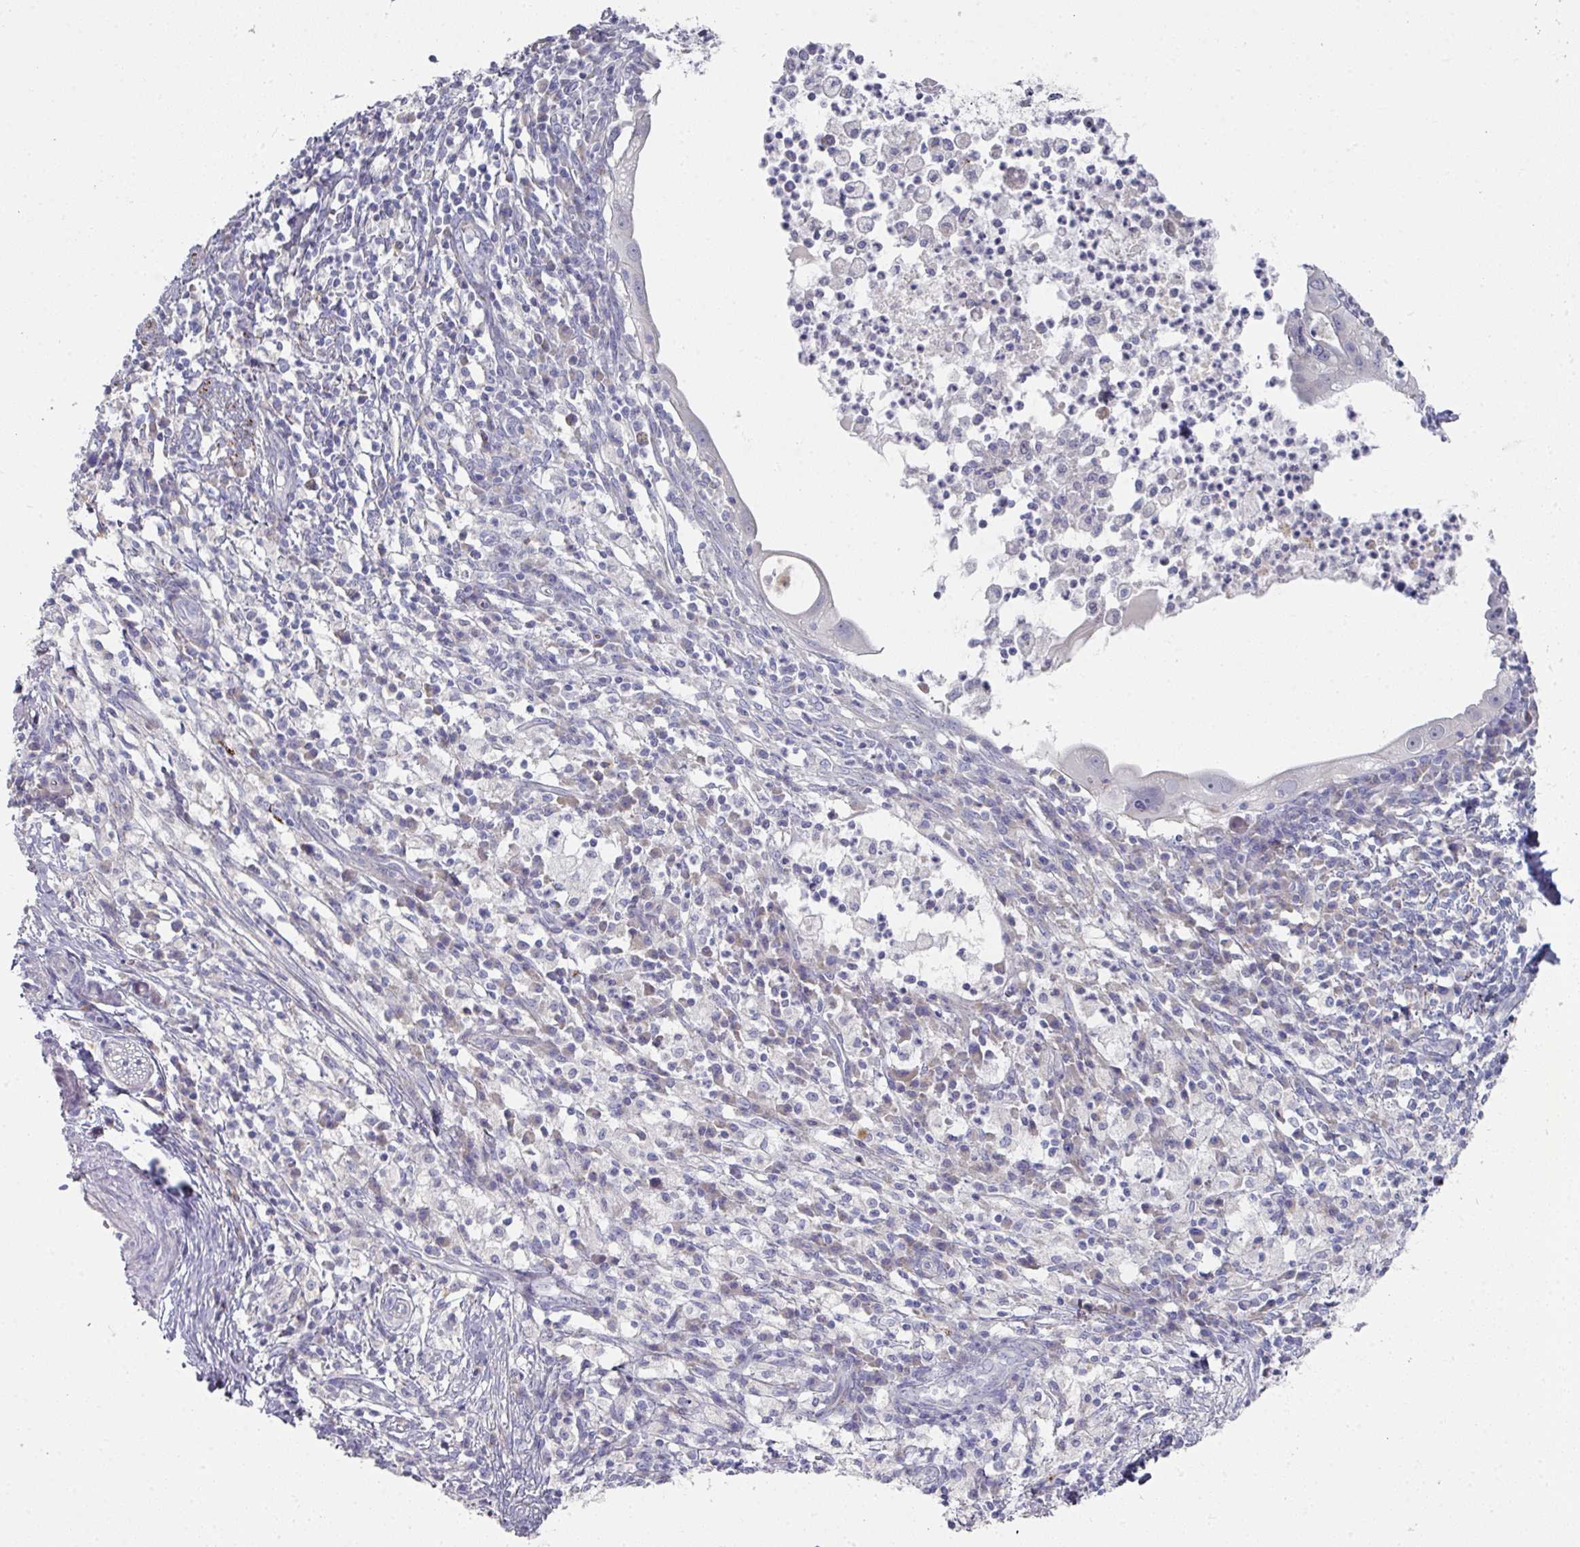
{"staining": {"intensity": "negative", "quantity": "none", "location": "none"}, "tissue": "cervical cancer", "cell_type": "Tumor cells", "image_type": "cancer", "snomed": [{"axis": "morphology", "description": "Adenocarcinoma, NOS"}, {"axis": "topography", "description": "Cervix"}], "caption": "Tumor cells are negative for brown protein staining in cervical cancer (adenocarcinoma). (Brightfield microscopy of DAB immunohistochemistry (IHC) at high magnification).", "gene": "NT5C1A", "patient": {"sex": "female", "age": 36}}